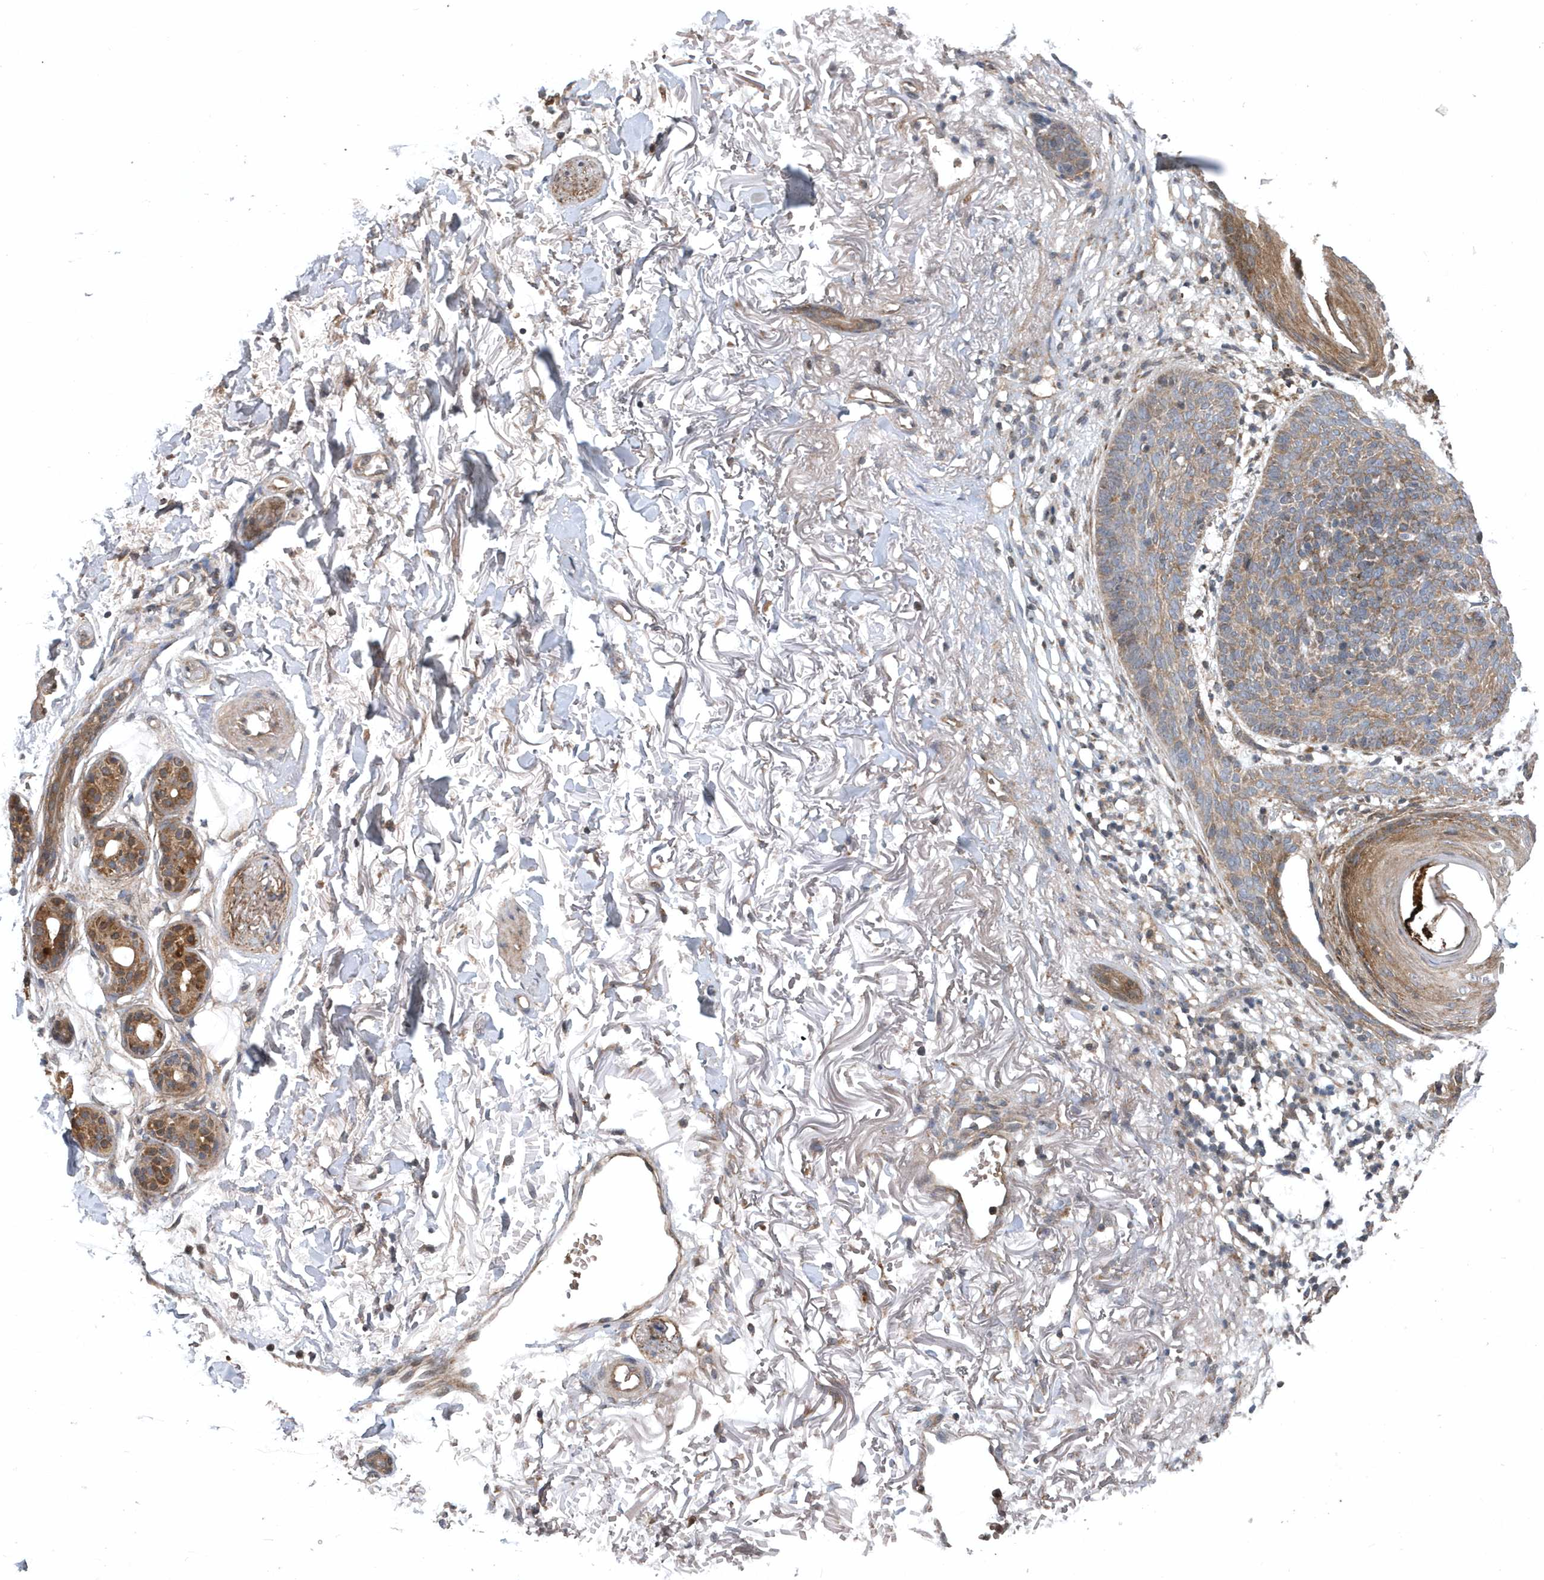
{"staining": {"intensity": "weak", "quantity": "<25%", "location": "cytoplasmic/membranous"}, "tissue": "skin cancer", "cell_type": "Tumor cells", "image_type": "cancer", "snomed": [{"axis": "morphology", "description": "Normal tissue, NOS"}, {"axis": "morphology", "description": "Basal cell carcinoma"}, {"axis": "topography", "description": "Skin"}], "caption": "Human skin cancer stained for a protein using immunohistochemistry (IHC) exhibits no positivity in tumor cells.", "gene": "HMGCS1", "patient": {"sex": "female", "age": 70}}